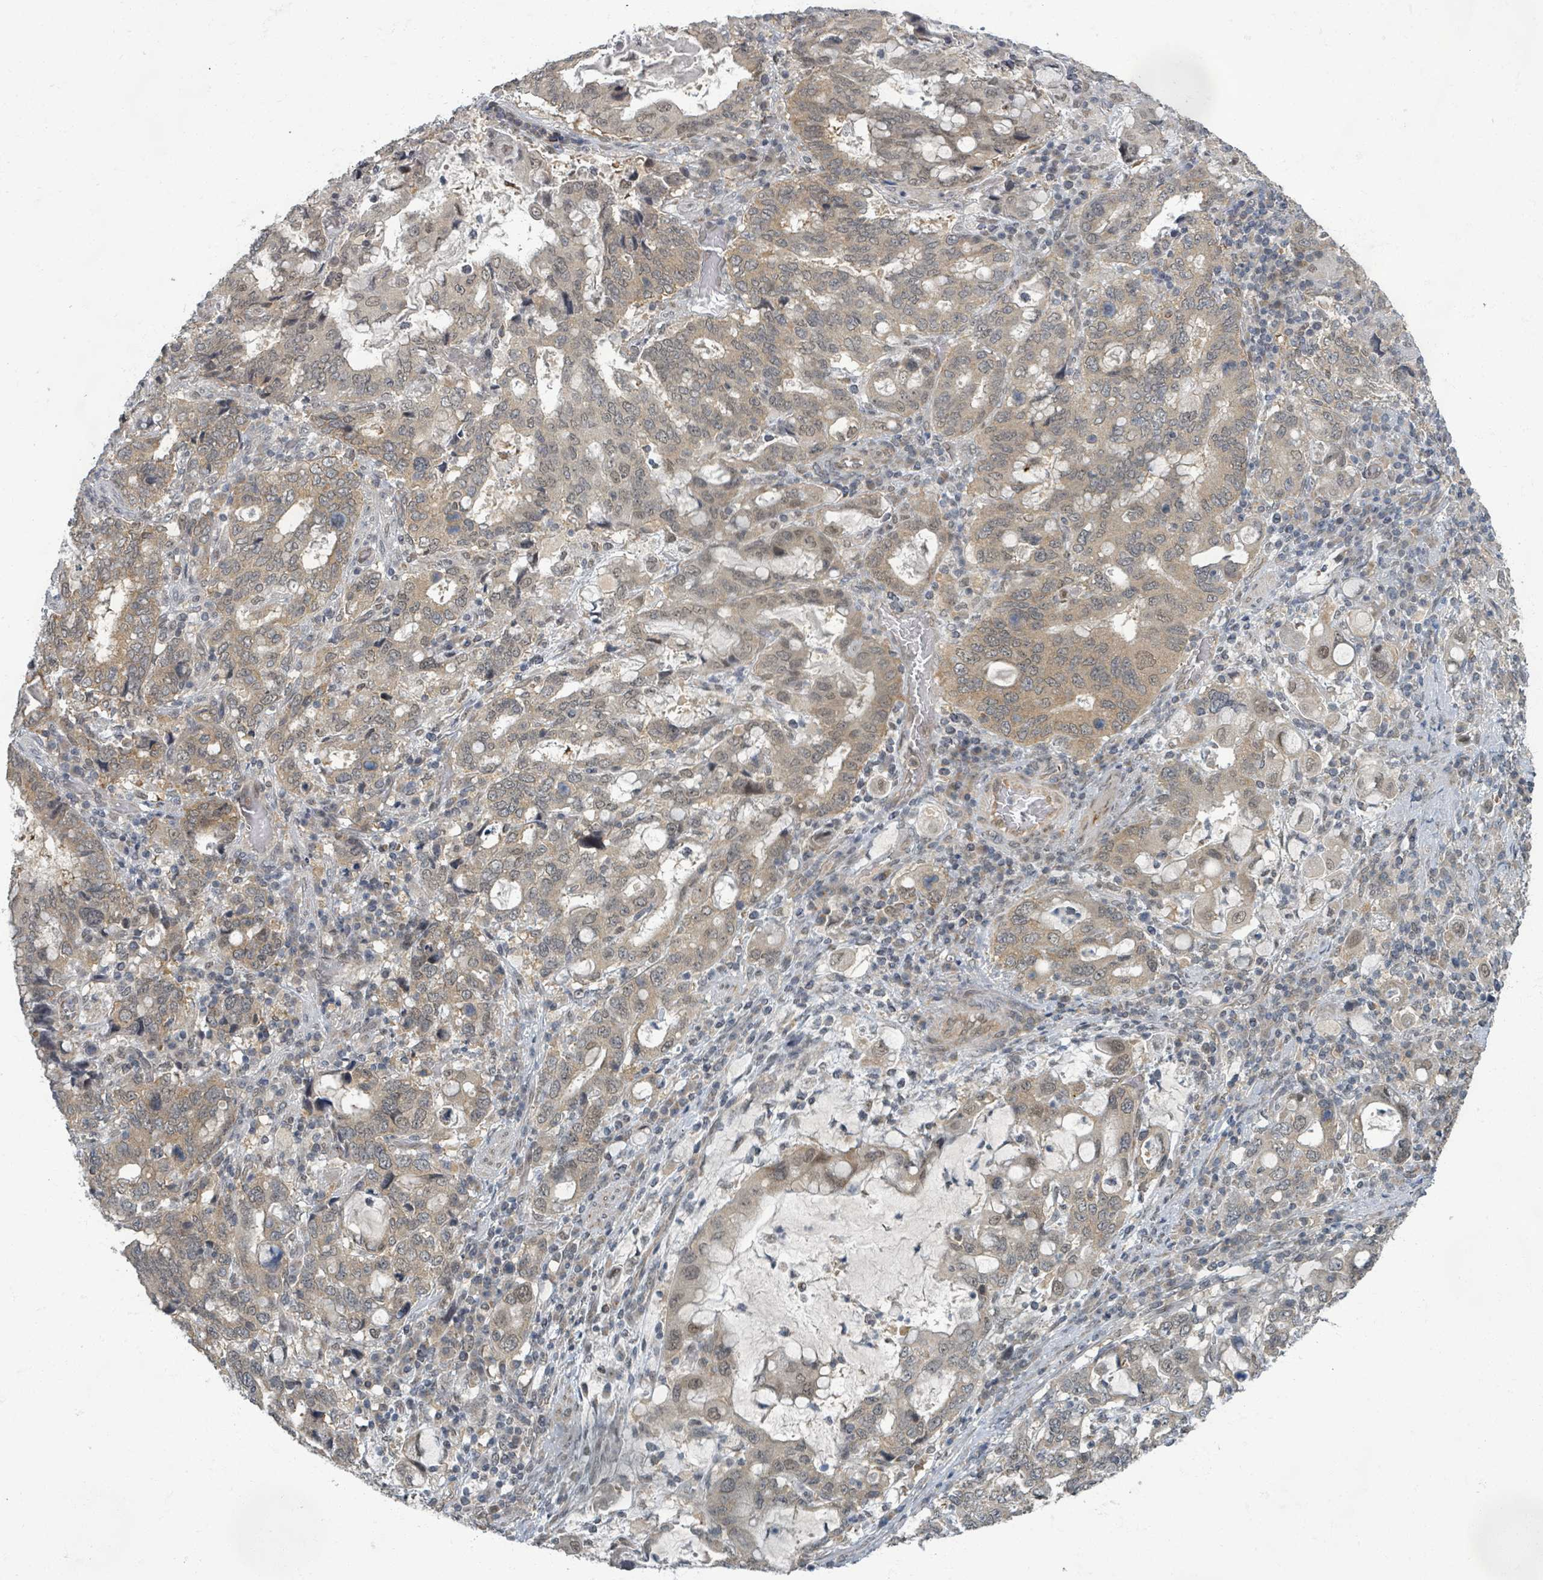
{"staining": {"intensity": "weak", "quantity": "<25%", "location": "cytoplasmic/membranous,nuclear"}, "tissue": "stomach cancer", "cell_type": "Tumor cells", "image_type": "cancer", "snomed": [{"axis": "morphology", "description": "Adenocarcinoma, NOS"}, {"axis": "topography", "description": "Stomach, upper"}, {"axis": "topography", "description": "Stomach"}], "caption": "High power microscopy histopathology image of an IHC histopathology image of adenocarcinoma (stomach), revealing no significant staining in tumor cells. The staining is performed using DAB (3,3'-diaminobenzidine) brown chromogen with nuclei counter-stained in using hematoxylin.", "gene": "INTS15", "patient": {"sex": "male", "age": 62}}